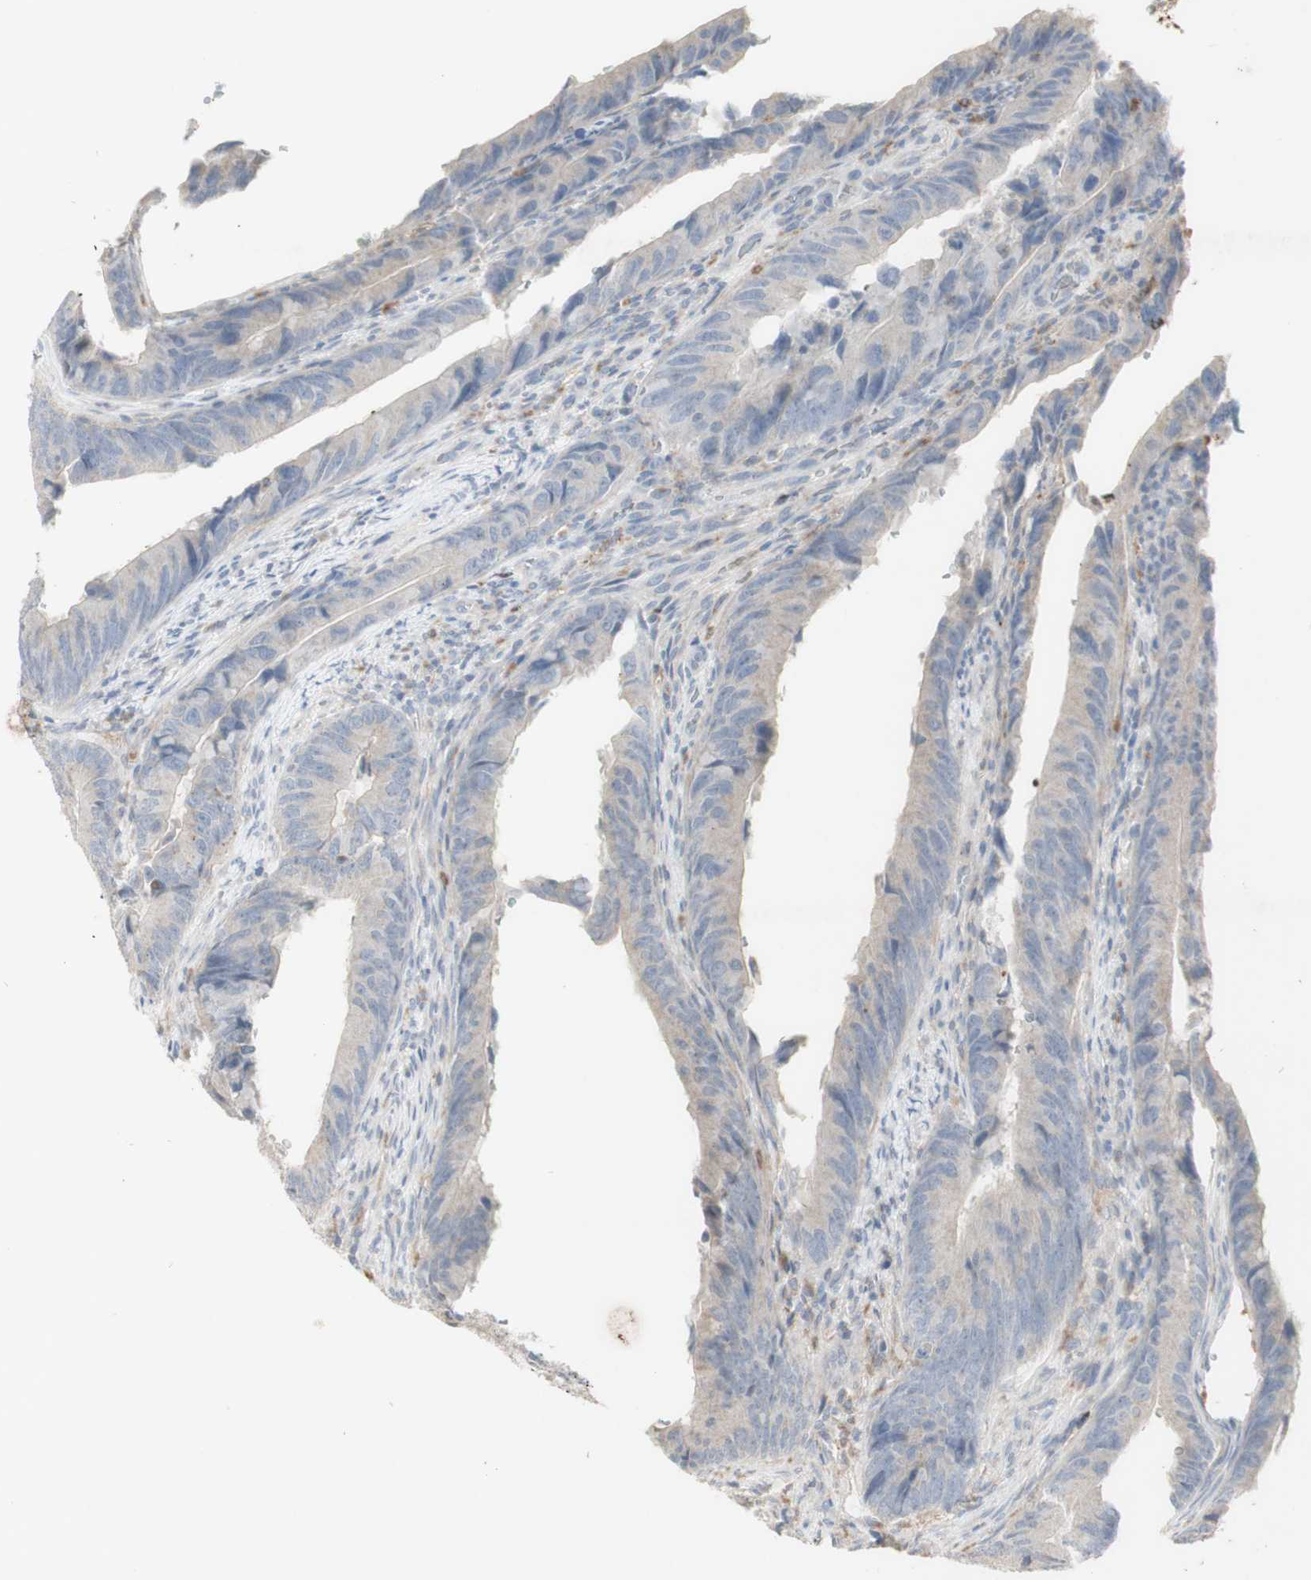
{"staining": {"intensity": "weak", "quantity": "<25%", "location": "cytoplasmic/membranous"}, "tissue": "colorectal cancer", "cell_type": "Tumor cells", "image_type": "cancer", "snomed": [{"axis": "morphology", "description": "Normal tissue, NOS"}, {"axis": "morphology", "description": "Adenocarcinoma, NOS"}, {"axis": "topography", "description": "Colon"}], "caption": "Tumor cells show no significant staining in adenocarcinoma (colorectal). Nuclei are stained in blue.", "gene": "ATP6V1B1", "patient": {"sex": "male", "age": 56}}